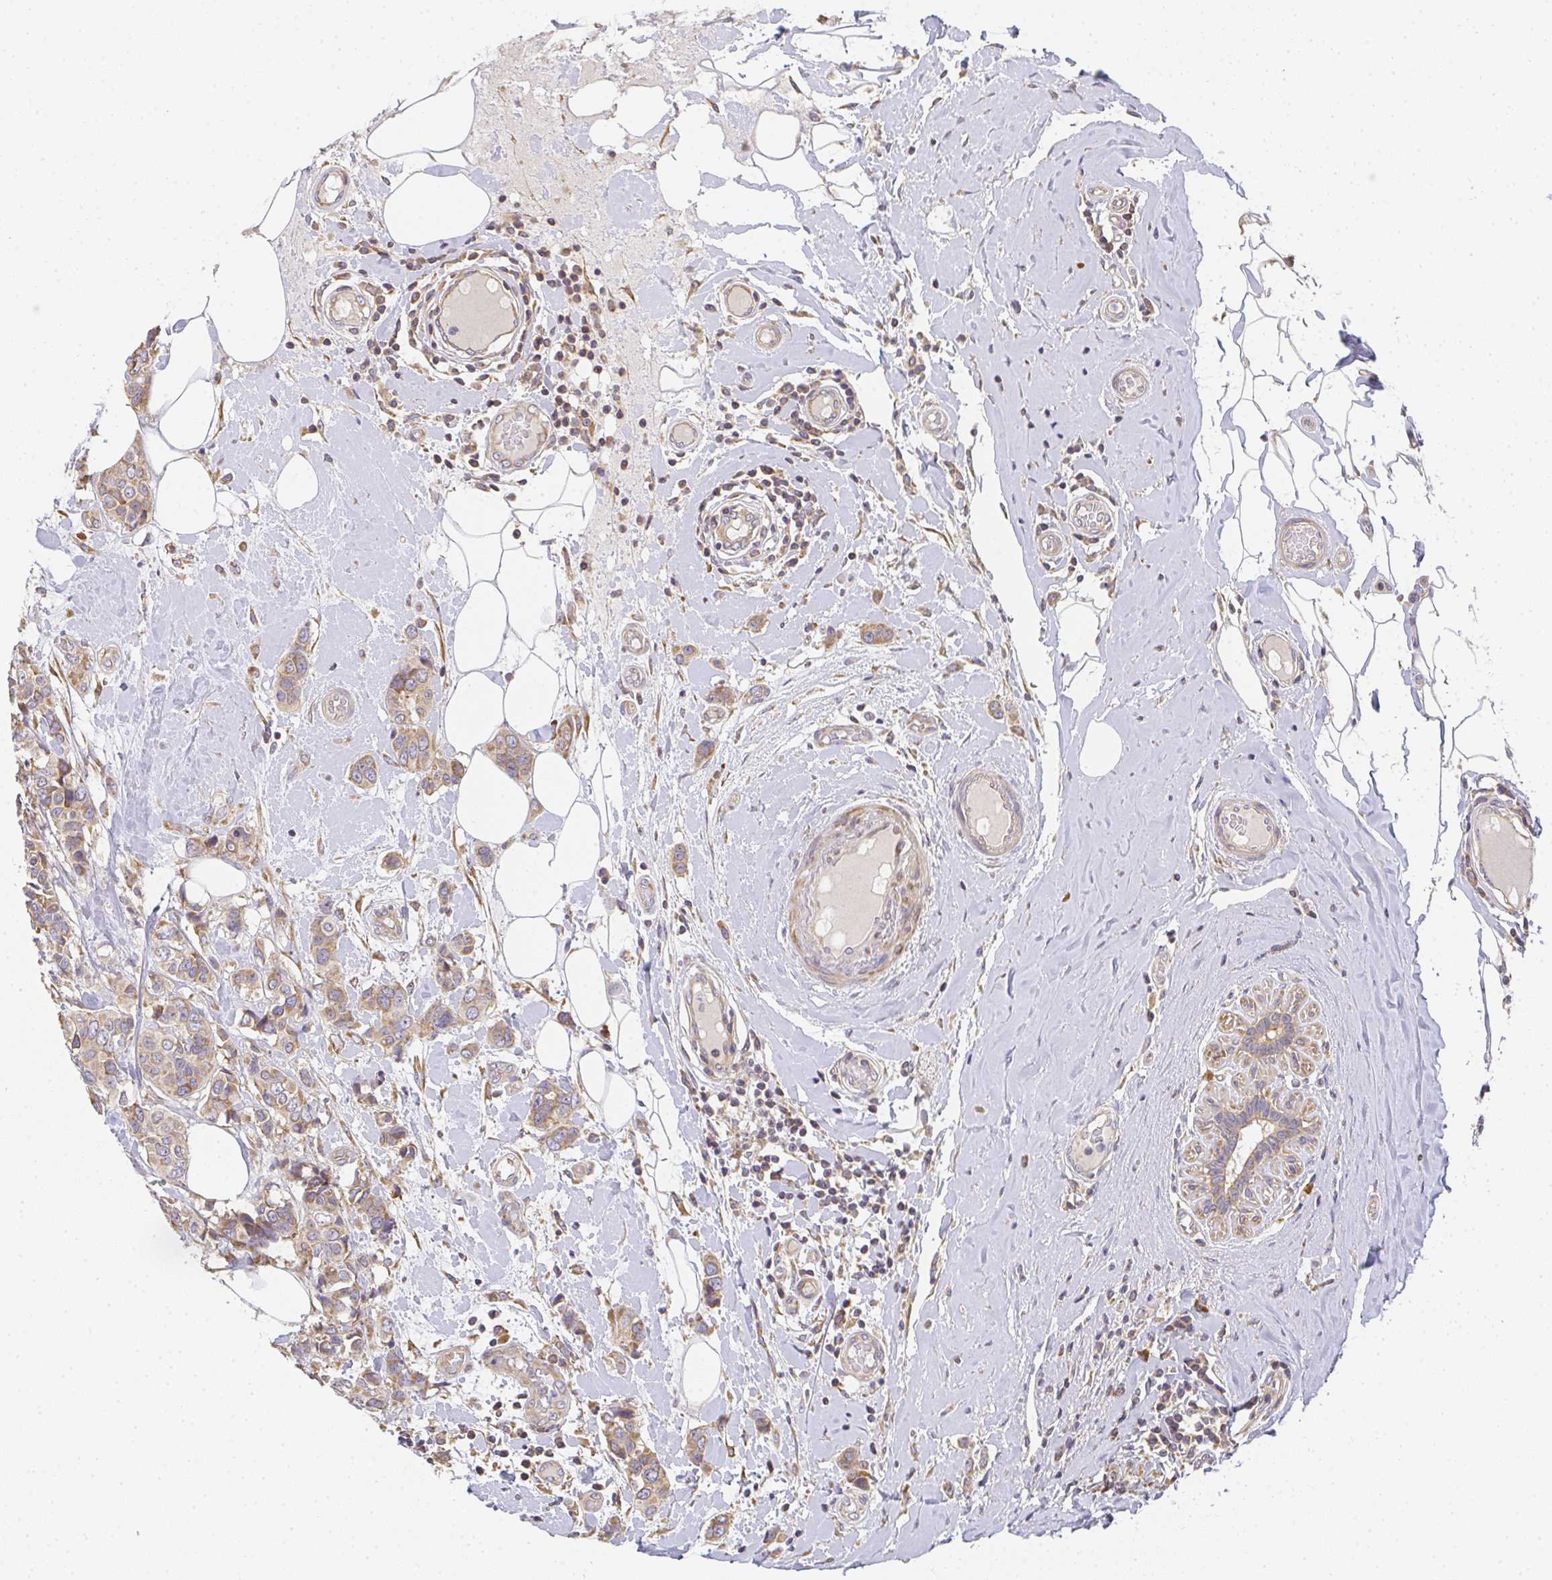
{"staining": {"intensity": "weak", "quantity": ">75%", "location": "cytoplasmic/membranous"}, "tissue": "breast cancer", "cell_type": "Tumor cells", "image_type": "cancer", "snomed": [{"axis": "morphology", "description": "Lobular carcinoma"}, {"axis": "topography", "description": "Breast"}], "caption": "Immunohistochemistry histopathology image of neoplastic tissue: breast cancer stained using IHC displays low levels of weak protein expression localized specifically in the cytoplasmic/membranous of tumor cells, appearing as a cytoplasmic/membranous brown color.", "gene": "SLC35B3", "patient": {"sex": "female", "age": 51}}